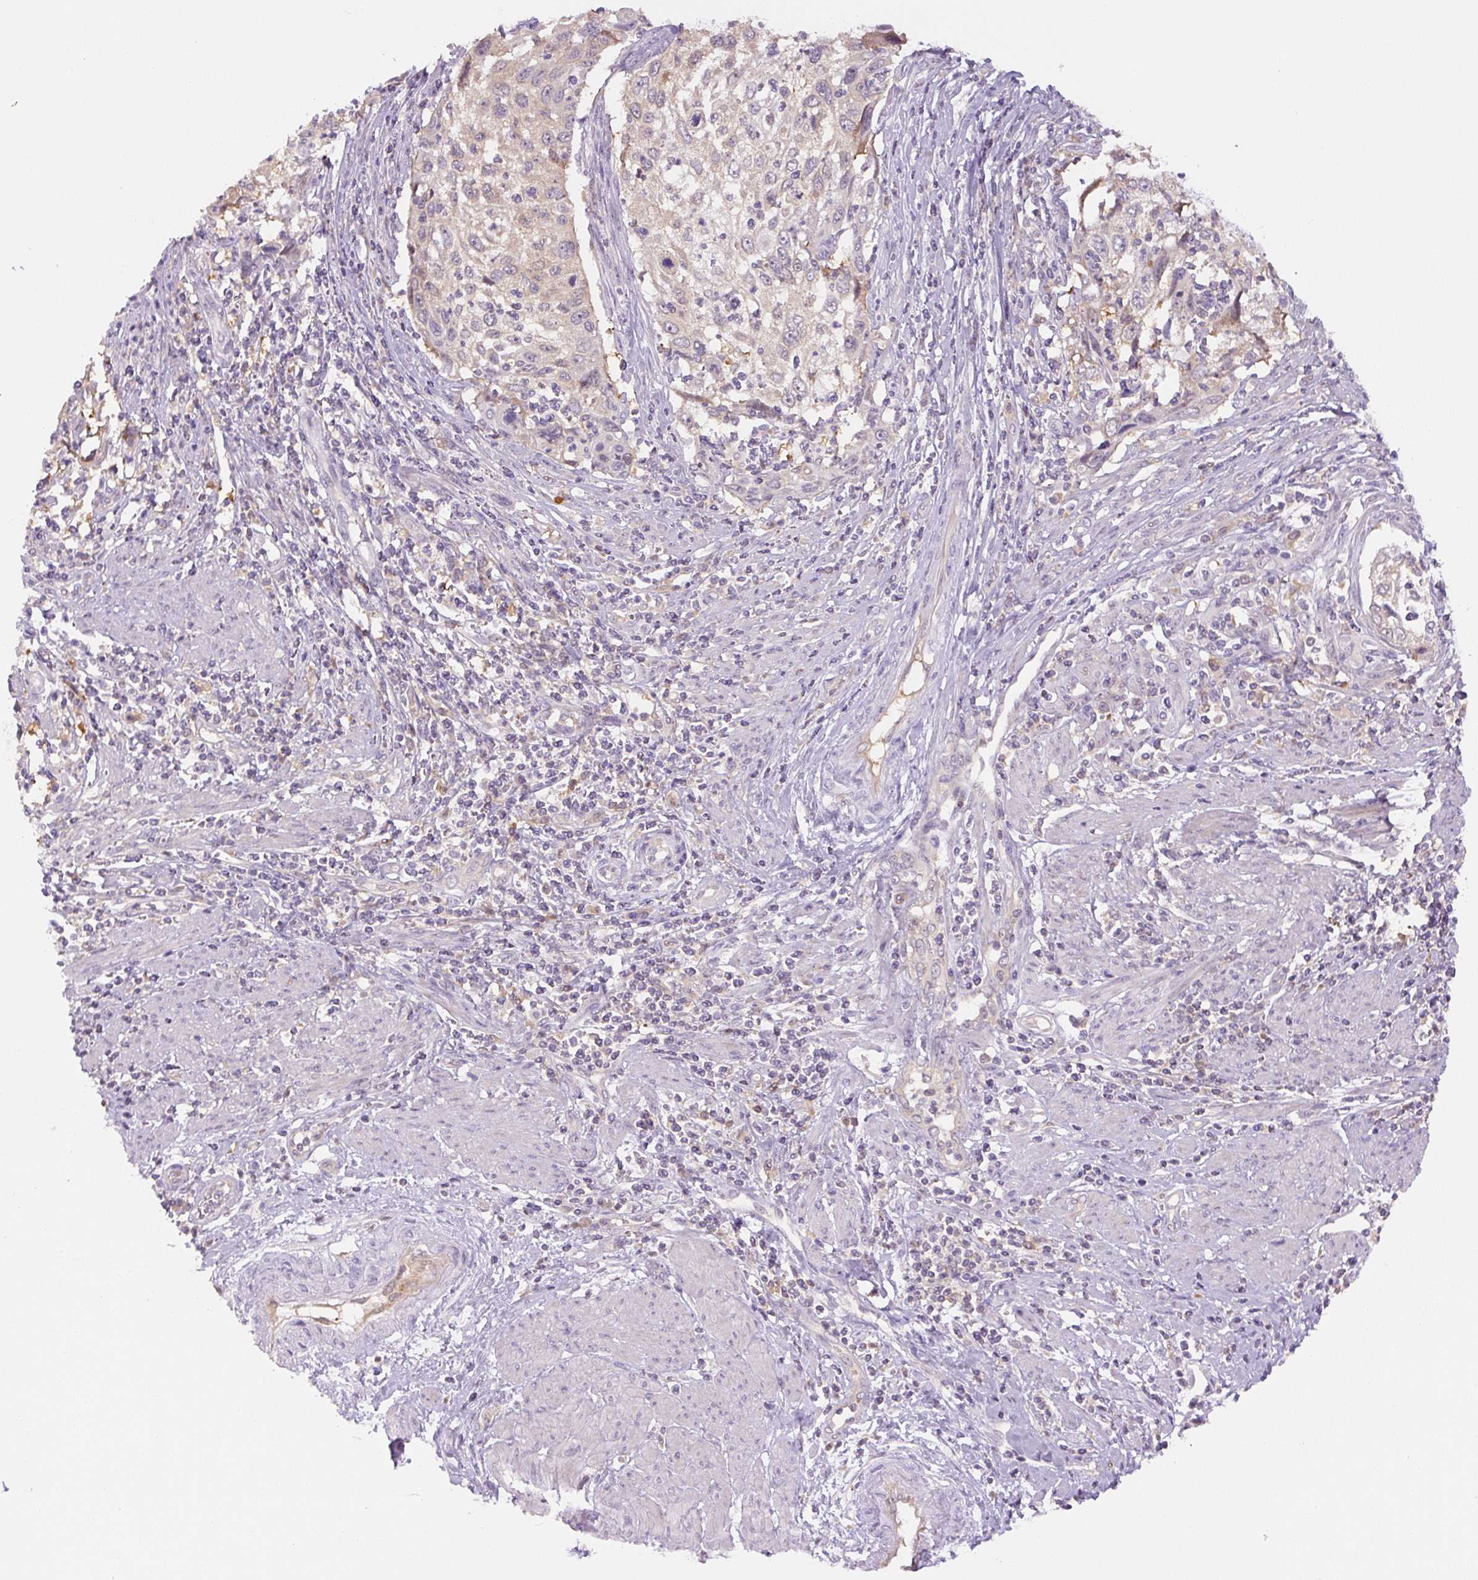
{"staining": {"intensity": "negative", "quantity": "none", "location": "none"}, "tissue": "cervical cancer", "cell_type": "Tumor cells", "image_type": "cancer", "snomed": [{"axis": "morphology", "description": "Squamous cell carcinoma, NOS"}, {"axis": "topography", "description": "Cervix"}], "caption": "Immunohistochemistry (IHC) of cervical squamous cell carcinoma displays no expression in tumor cells.", "gene": "SPSB2", "patient": {"sex": "female", "age": 70}}